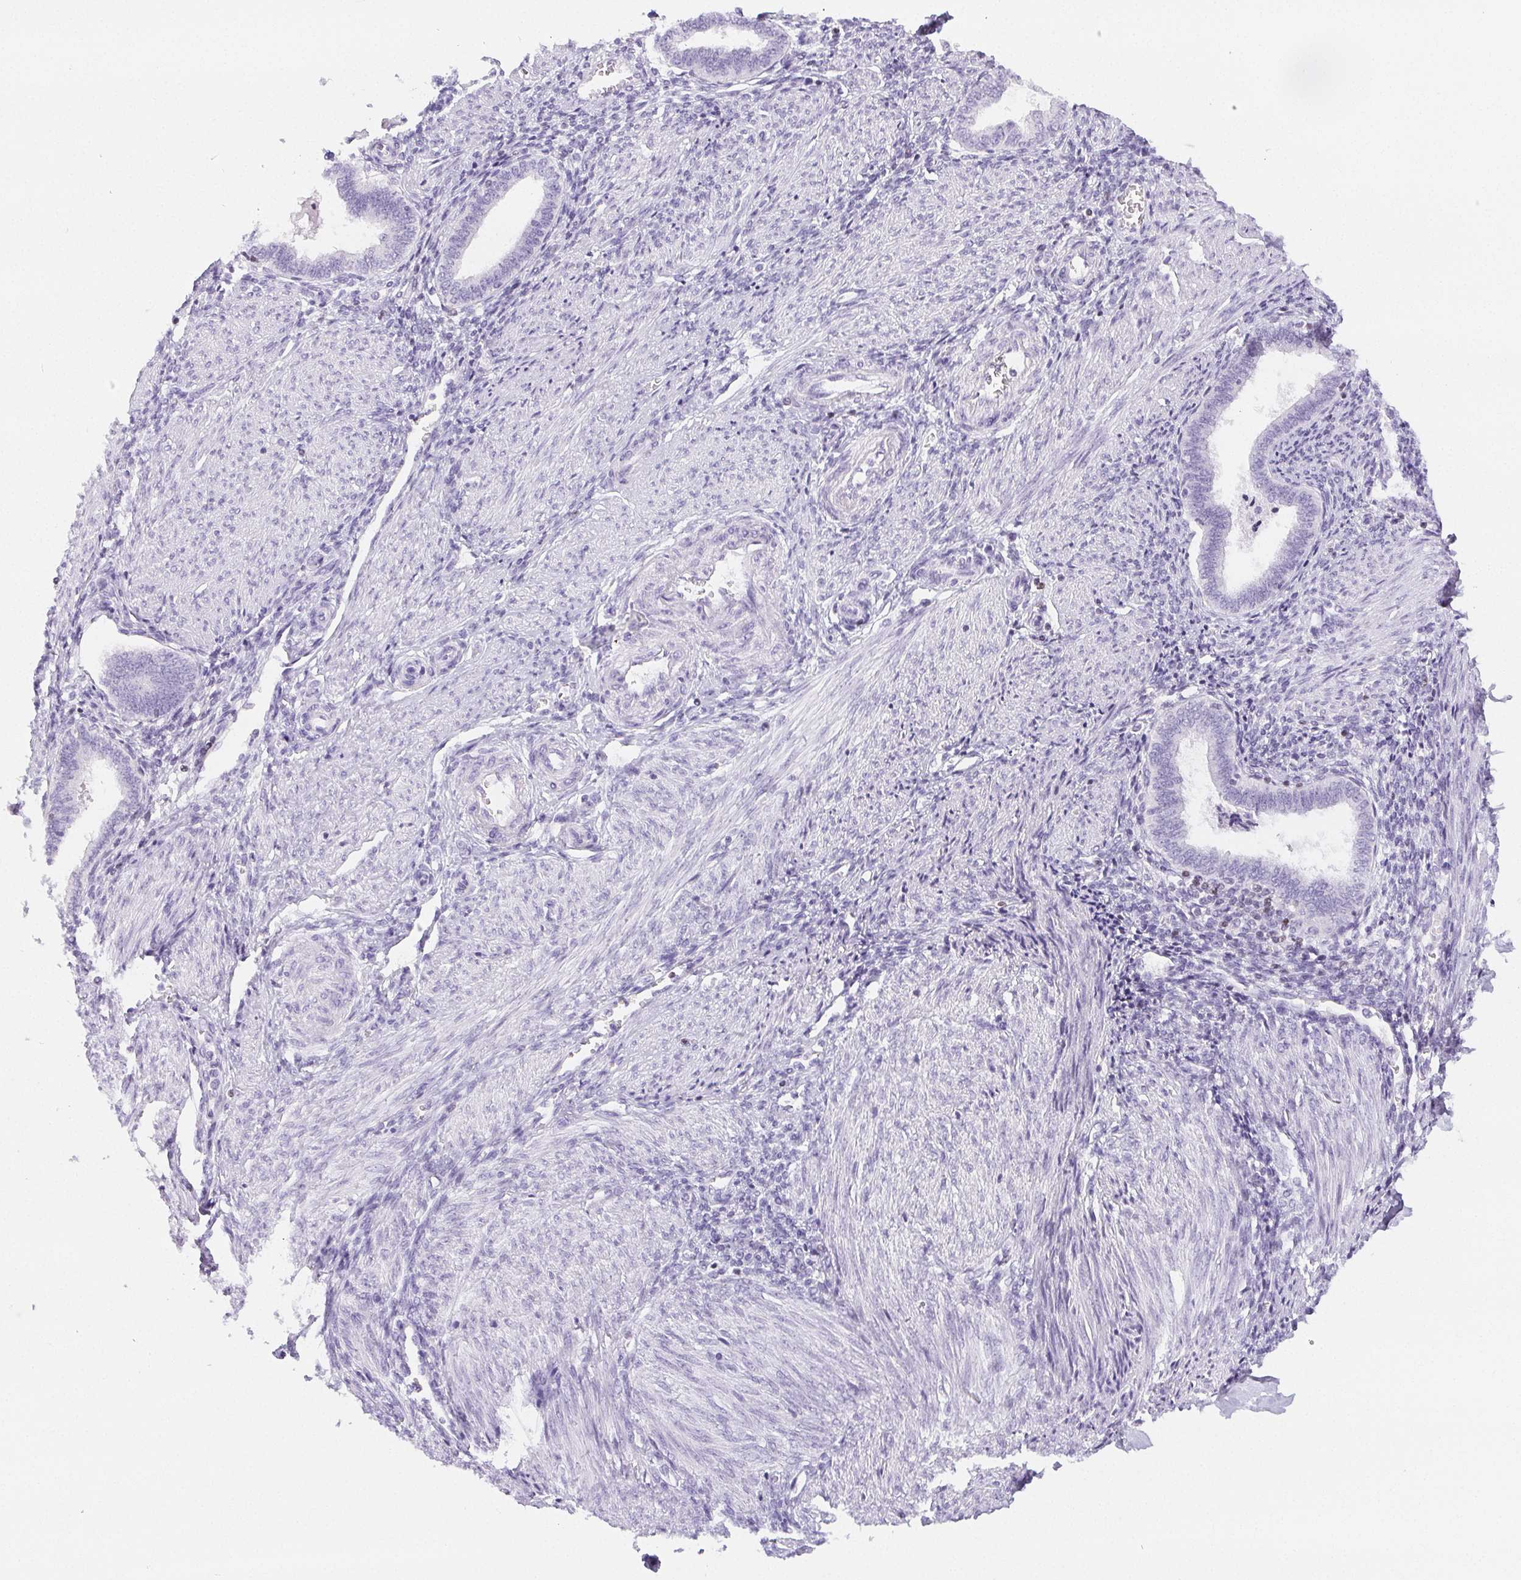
{"staining": {"intensity": "negative", "quantity": "none", "location": "none"}, "tissue": "endometrium", "cell_type": "Cells in endometrial stroma", "image_type": "normal", "snomed": [{"axis": "morphology", "description": "Normal tissue, NOS"}, {"axis": "topography", "description": "Endometrium"}], "caption": "DAB immunohistochemical staining of unremarkable human endometrium exhibits no significant expression in cells in endometrial stroma. (DAB (3,3'-diaminobenzidine) immunohistochemistry with hematoxylin counter stain).", "gene": "BEND2", "patient": {"sex": "female", "age": 42}}